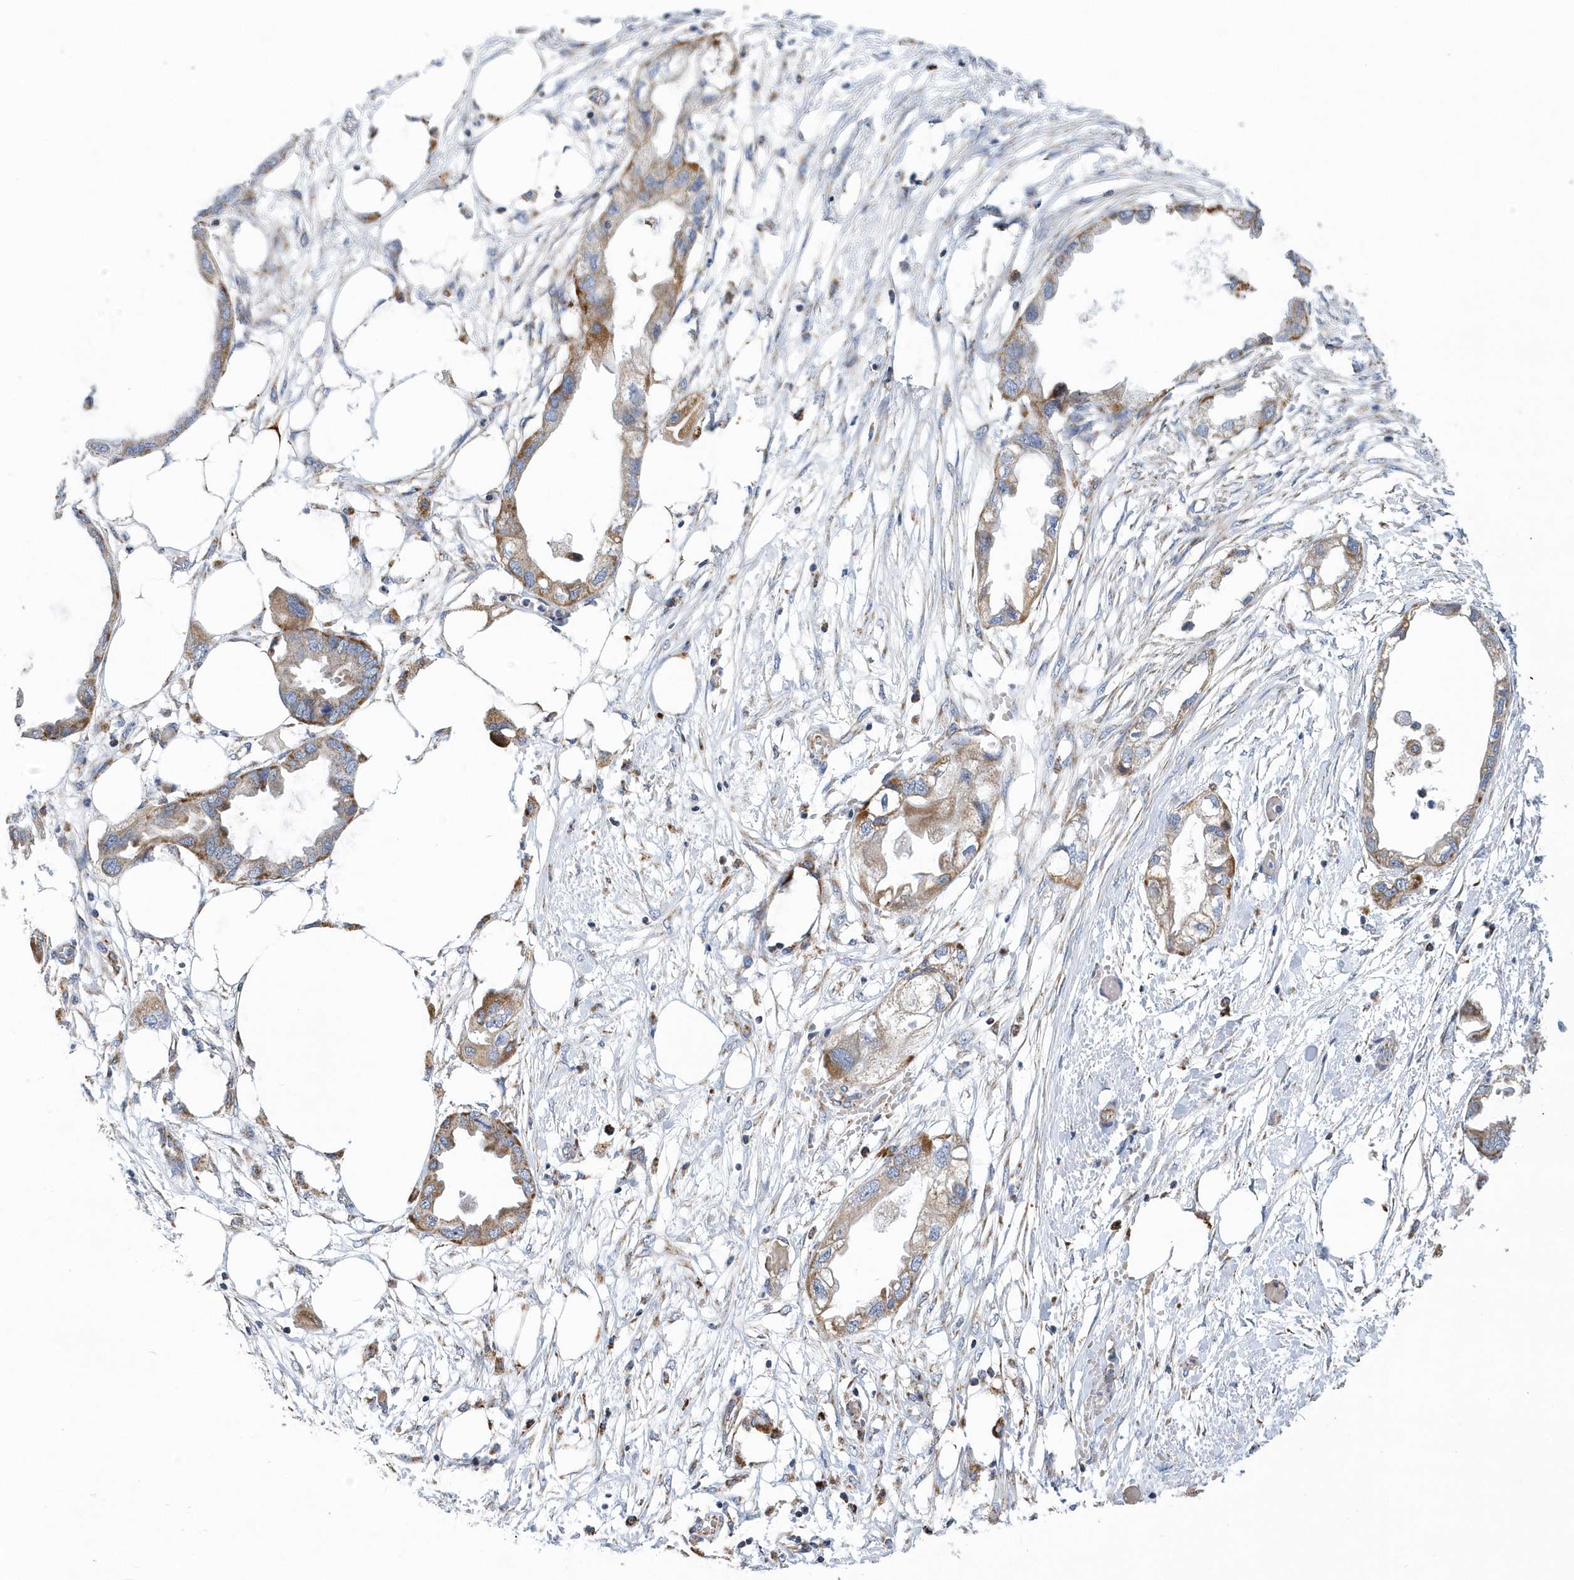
{"staining": {"intensity": "moderate", "quantity": "25%-75%", "location": "cytoplasmic/membranous"}, "tissue": "endometrial cancer", "cell_type": "Tumor cells", "image_type": "cancer", "snomed": [{"axis": "morphology", "description": "Adenocarcinoma, NOS"}, {"axis": "morphology", "description": "Adenocarcinoma, metastatic, NOS"}, {"axis": "topography", "description": "Adipose tissue"}, {"axis": "topography", "description": "Endometrium"}], "caption": "Human endometrial cancer (adenocarcinoma) stained with a brown dye shows moderate cytoplasmic/membranous positive positivity in about 25%-75% of tumor cells.", "gene": "VWA5B2", "patient": {"sex": "female", "age": 67}}